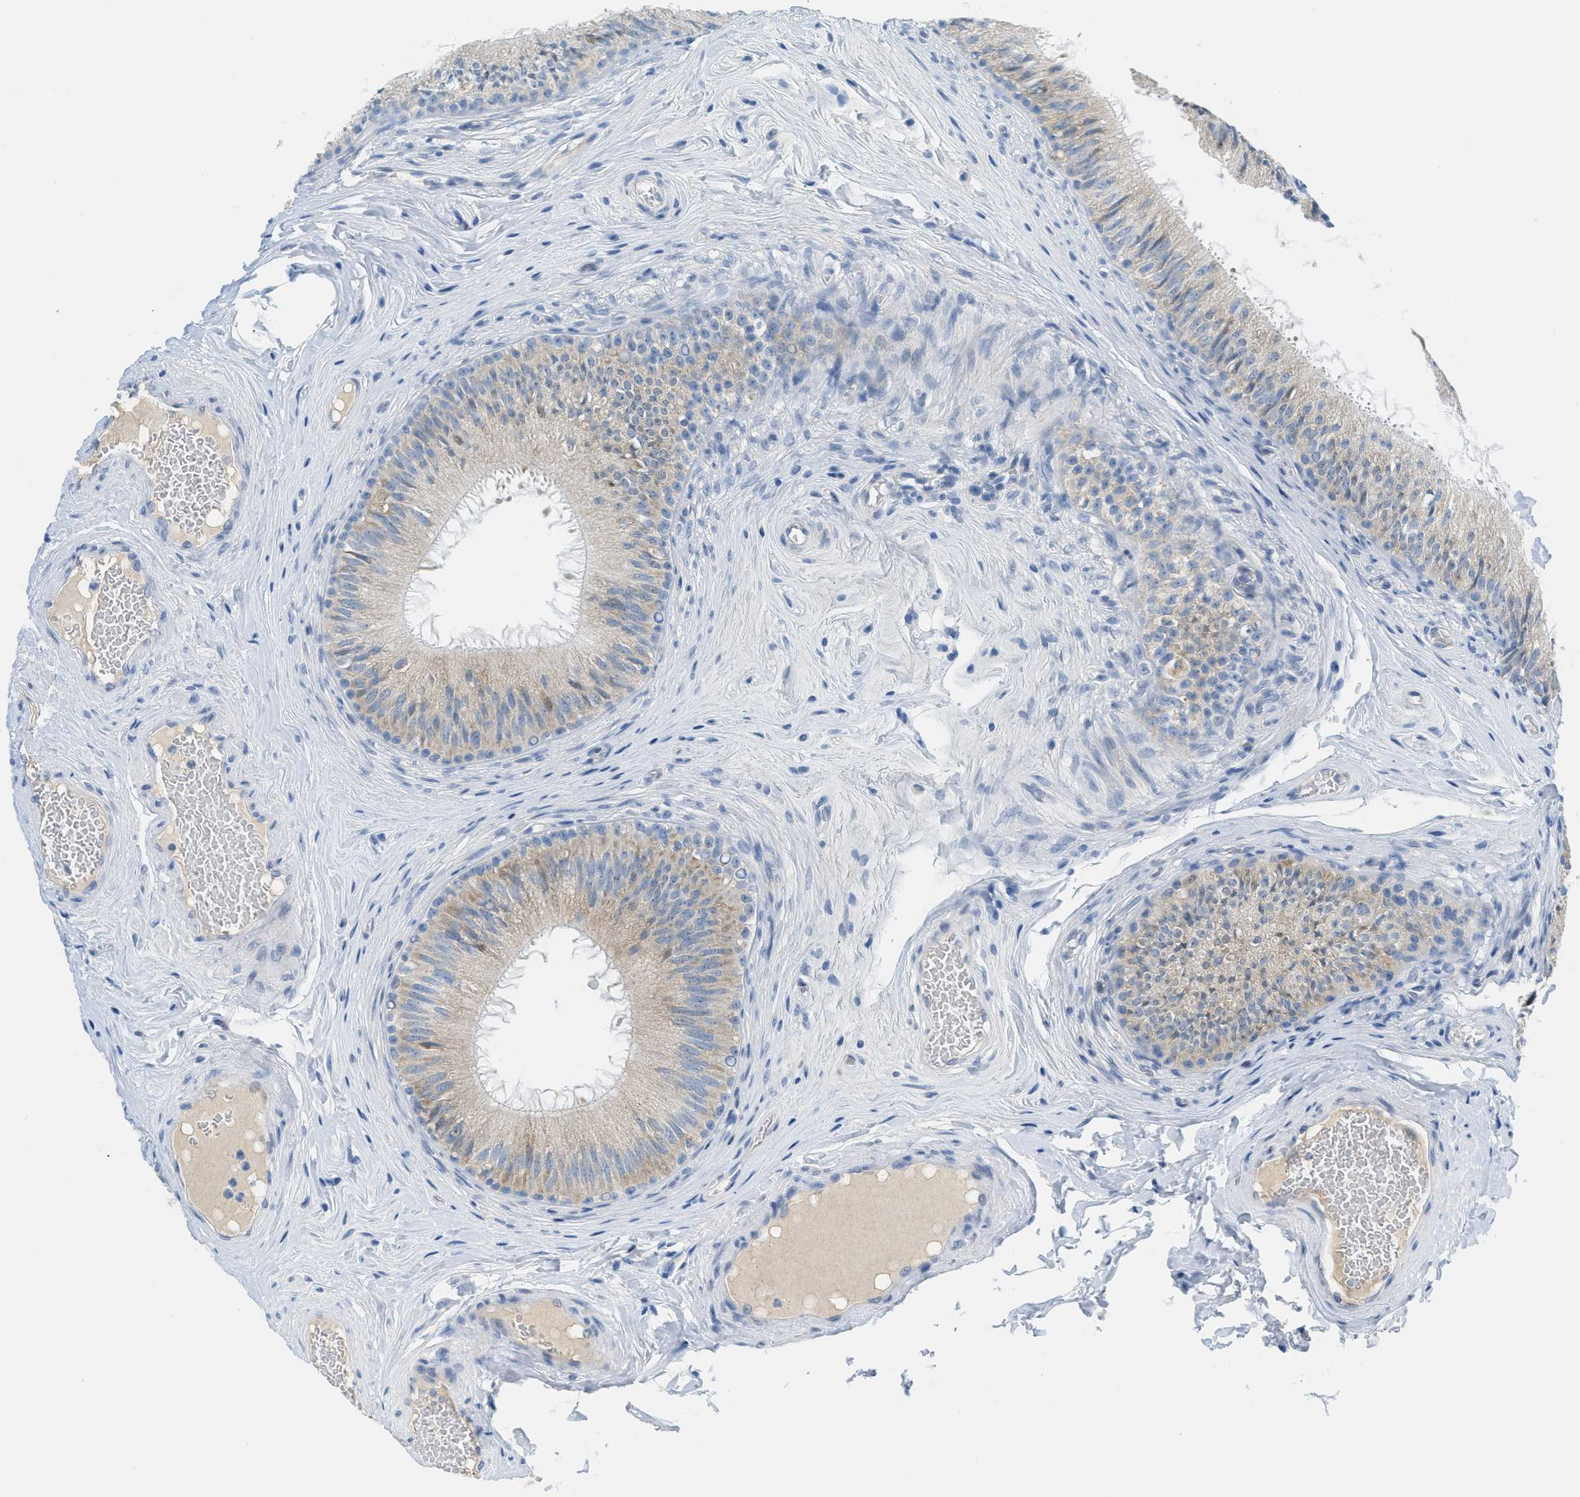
{"staining": {"intensity": "moderate", "quantity": ">75%", "location": "cytoplasmic/membranous,nuclear"}, "tissue": "epididymis", "cell_type": "Glandular cells", "image_type": "normal", "snomed": [{"axis": "morphology", "description": "Normal tissue, NOS"}, {"axis": "topography", "description": "Testis"}, {"axis": "topography", "description": "Epididymis"}], "caption": "Immunohistochemical staining of benign human epididymis demonstrates moderate cytoplasmic/membranous,nuclear protein positivity in about >75% of glandular cells. The staining is performed using DAB (3,3'-diaminobenzidine) brown chromogen to label protein expression. The nuclei are counter-stained blue using hematoxylin.", "gene": "ORC6", "patient": {"sex": "male", "age": 36}}